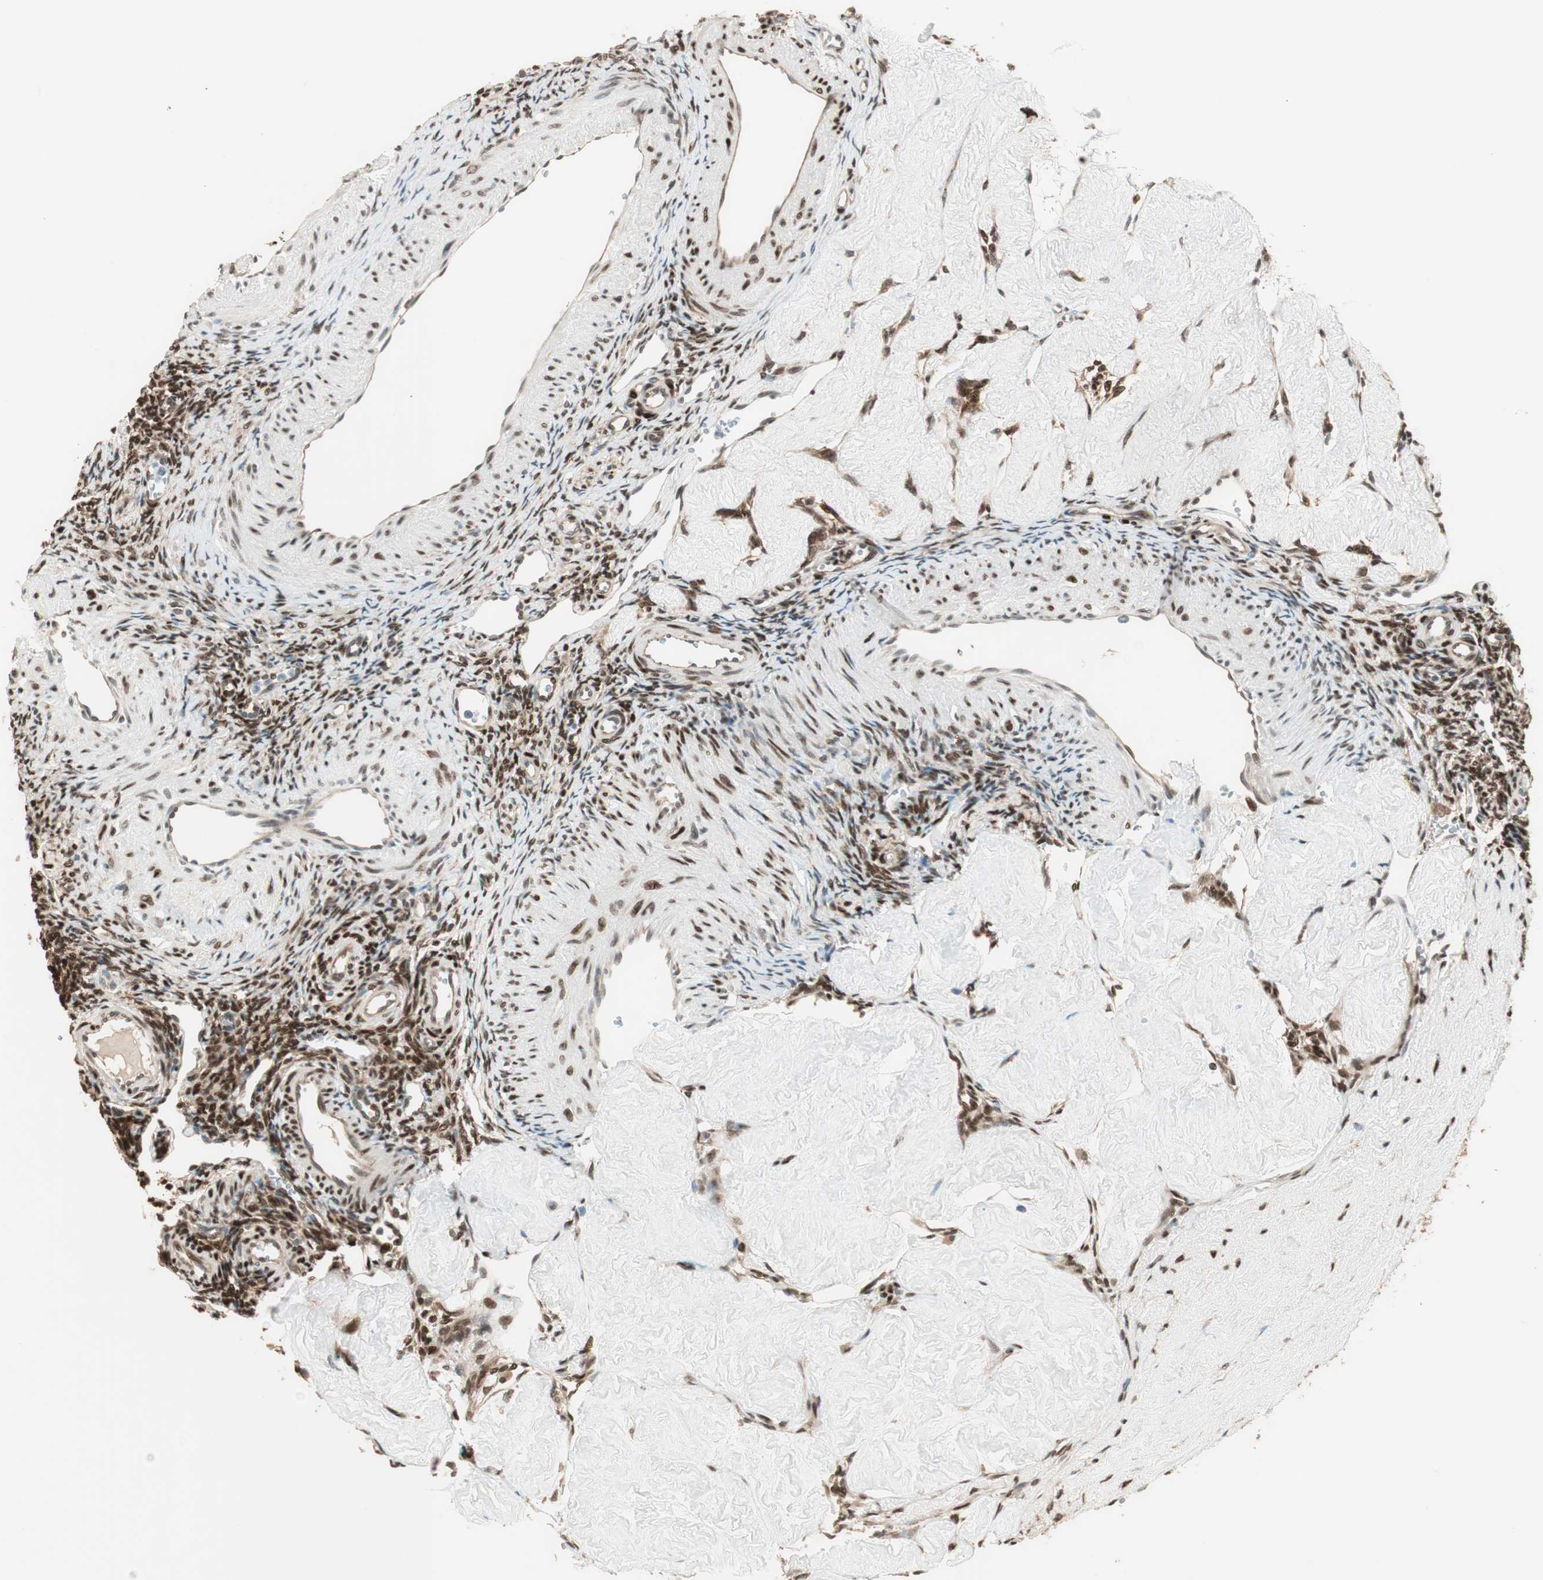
{"staining": {"intensity": "strong", "quantity": ">75%", "location": "cytoplasmic/membranous,nuclear"}, "tissue": "ovary", "cell_type": "Ovarian stroma cells", "image_type": "normal", "snomed": [{"axis": "morphology", "description": "Normal tissue, NOS"}, {"axis": "topography", "description": "Ovary"}], "caption": "DAB (3,3'-diaminobenzidine) immunohistochemical staining of benign ovary shows strong cytoplasmic/membranous,nuclear protein positivity in about >75% of ovarian stroma cells. (Stains: DAB in brown, nuclei in blue, Microscopy: brightfield microscopy at high magnification).", "gene": "BIN1", "patient": {"sex": "female", "age": 33}}